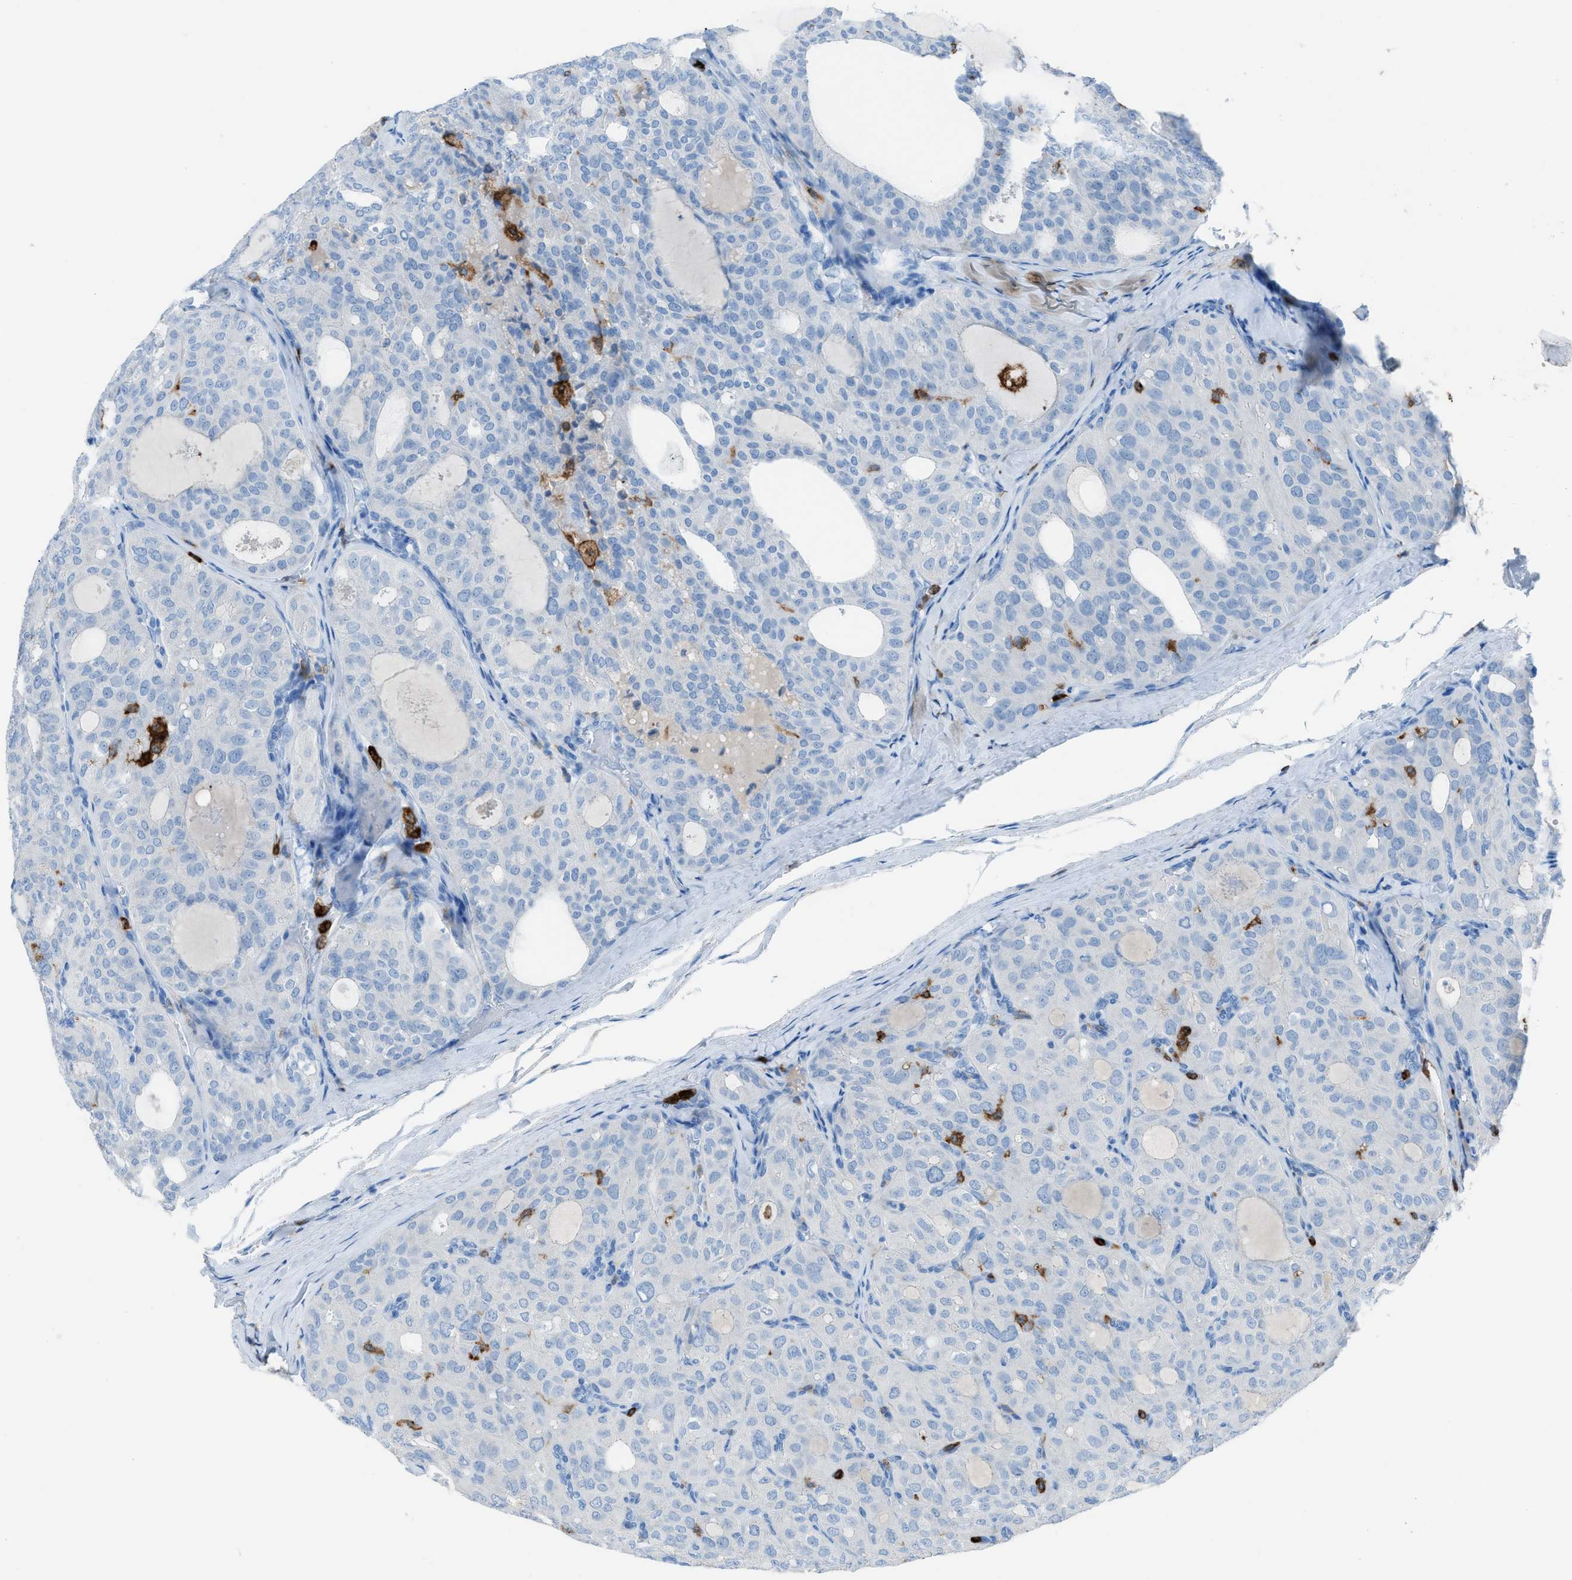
{"staining": {"intensity": "negative", "quantity": "none", "location": "none"}, "tissue": "thyroid cancer", "cell_type": "Tumor cells", "image_type": "cancer", "snomed": [{"axis": "morphology", "description": "Follicular adenoma carcinoma, NOS"}, {"axis": "topography", "description": "Thyroid gland"}], "caption": "A photomicrograph of thyroid cancer stained for a protein reveals no brown staining in tumor cells.", "gene": "ITGB2", "patient": {"sex": "male", "age": 75}}